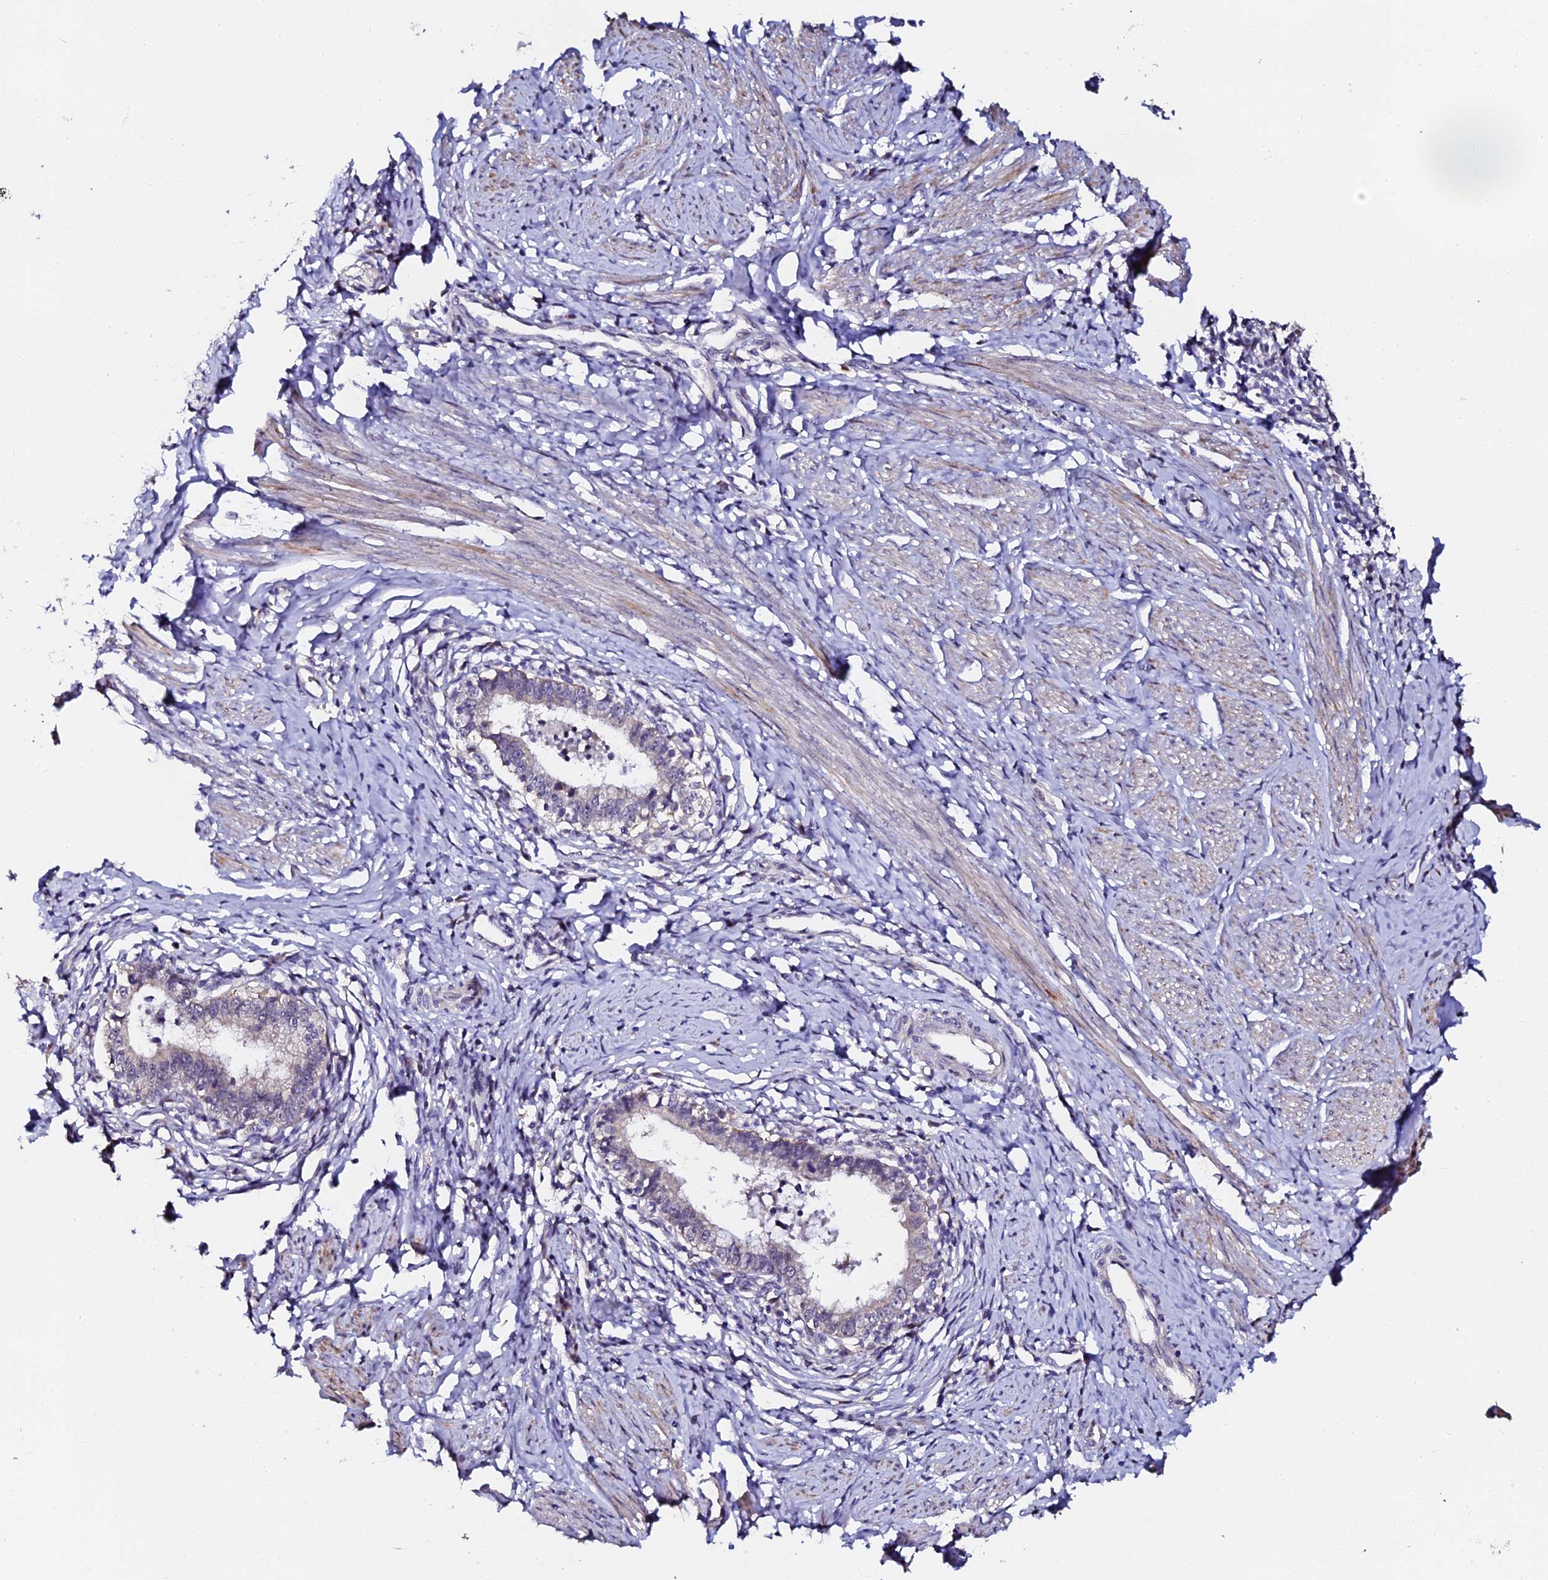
{"staining": {"intensity": "negative", "quantity": "none", "location": "none"}, "tissue": "cervical cancer", "cell_type": "Tumor cells", "image_type": "cancer", "snomed": [{"axis": "morphology", "description": "Adenocarcinoma, NOS"}, {"axis": "topography", "description": "Cervix"}], "caption": "Immunohistochemical staining of cervical cancer (adenocarcinoma) demonstrates no significant expression in tumor cells.", "gene": "GPN3", "patient": {"sex": "female", "age": 36}}